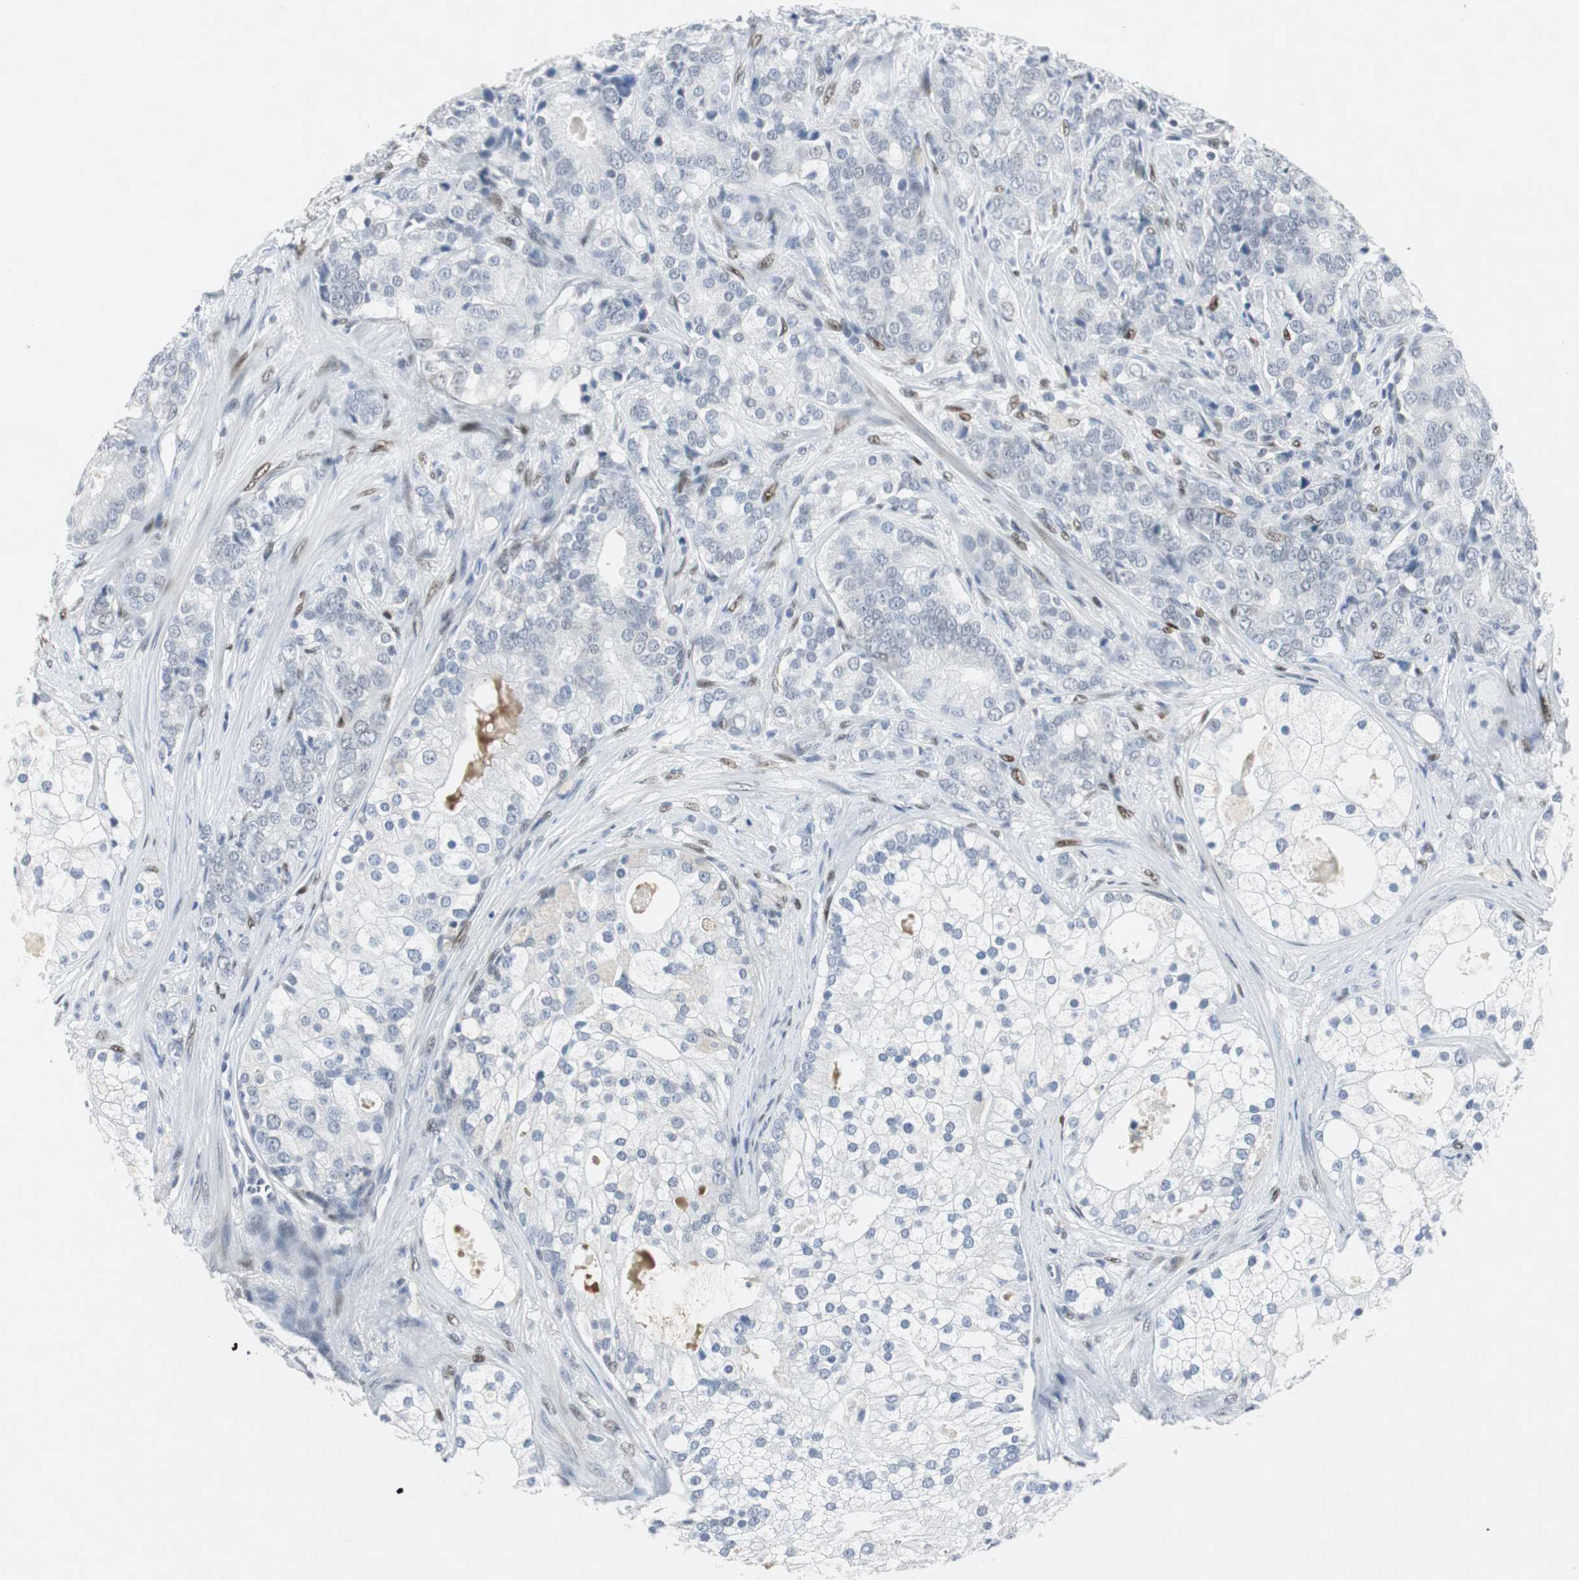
{"staining": {"intensity": "negative", "quantity": "none", "location": "none"}, "tissue": "prostate cancer", "cell_type": "Tumor cells", "image_type": "cancer", "snomed": [{"axis": "morphology", "description": "Adenocarcinoma, Low grade"}, {"axis": "topography", "description": "Prostate"}], "caption": "IHC image of neoplastic tissue: human adenocarcinoma (low-grade) (prostate) stained with DAB reveals no significant protein staining in tumor cells.", "gene": "ELK1", "patient": {"sex": "male", "age": 58}}